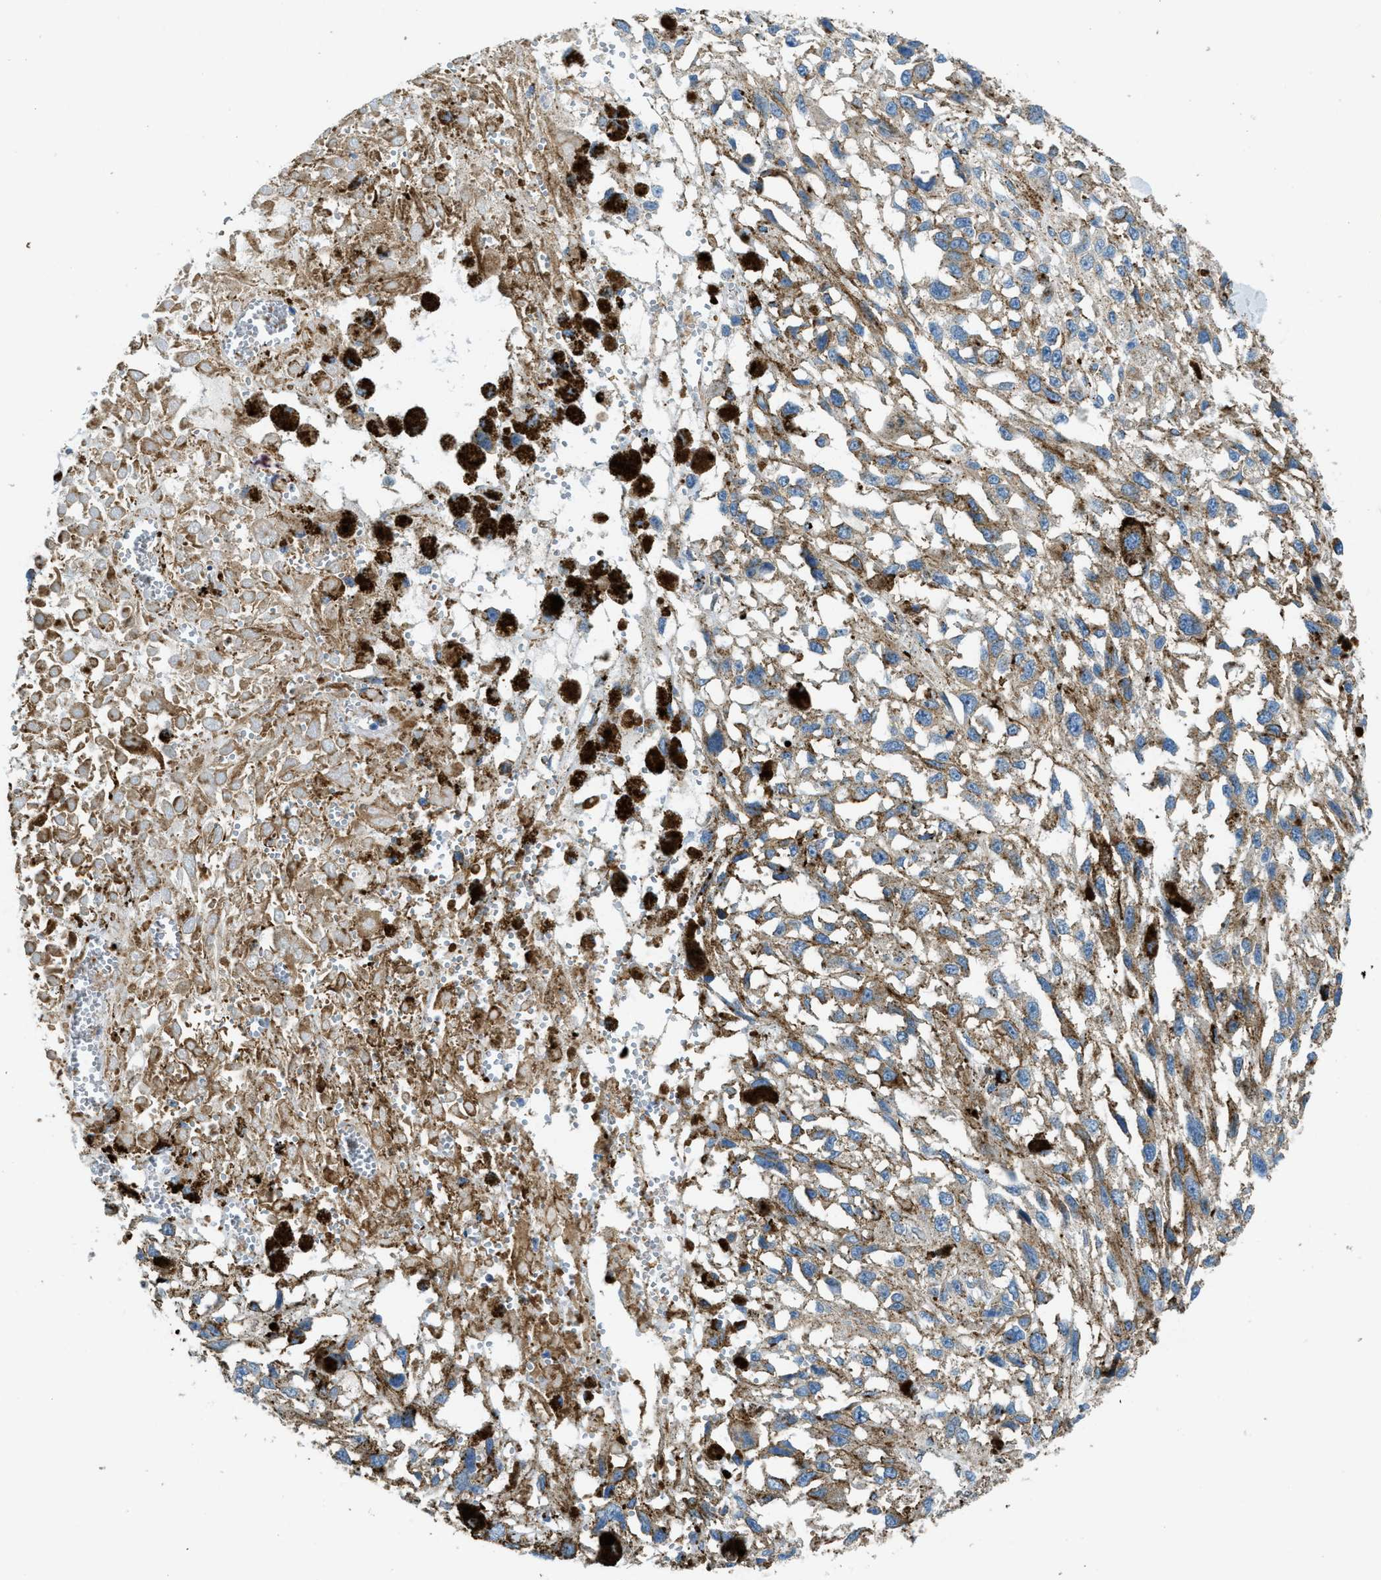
{"staining": {"intensity": "moderate", "quantity": ">75%", "location": "cytoplasmic/membranous"}, "tissue": "melanoma", "cell_type": "Tumor cells", "image_type": "cancer", "snomed": [{"axis": "morphology", "description": "Malignant melanoma, Metastatic site"}, {"axis": "topography", "description": "Lymph node"}], "caption": "Melanoma was stained to show a protein in brown. There is medium levels of moderate cytoplasmic/membranous expression in about >75% of tumor cells.", "gene": "SCARB2", "patient": {"sex": "male", "age": 59}}